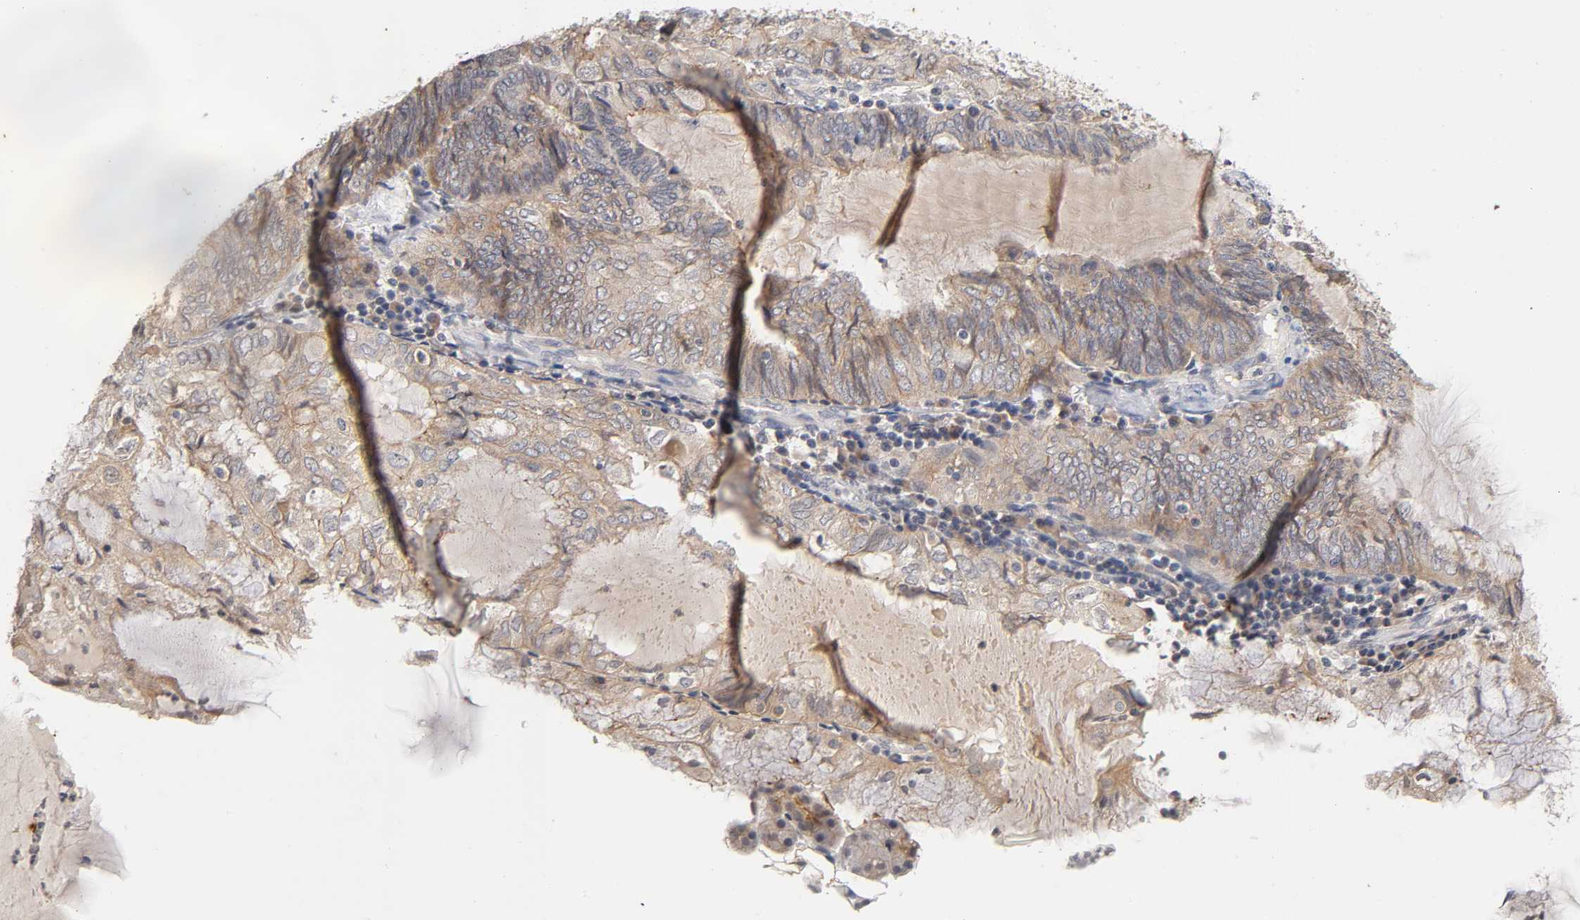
{"staining": {"intensity": "moderate", "quantity": "25%-75%", "location": "cytoplasmic/membranous"}, "tissue": "endometrial cancer", "cell_type": "Tumor cells", "image_type": "cancer", "snomed": [{"axis": "morphology", "description": "Adenocarcinoma, NOS"}, {"axis": "topography", "description": "Endometrium"}], "caption": "Immunohistochemistry (DAB (3,3'-diaminobenzidine)) staining of endometrial adenocarcinoma exhibits moderate cytoplasmic/membranous protein staining in approximately 25%-75% of tumor cells.", "gene": "CXADR", "patient": {"sex": "female", "age": 81}}